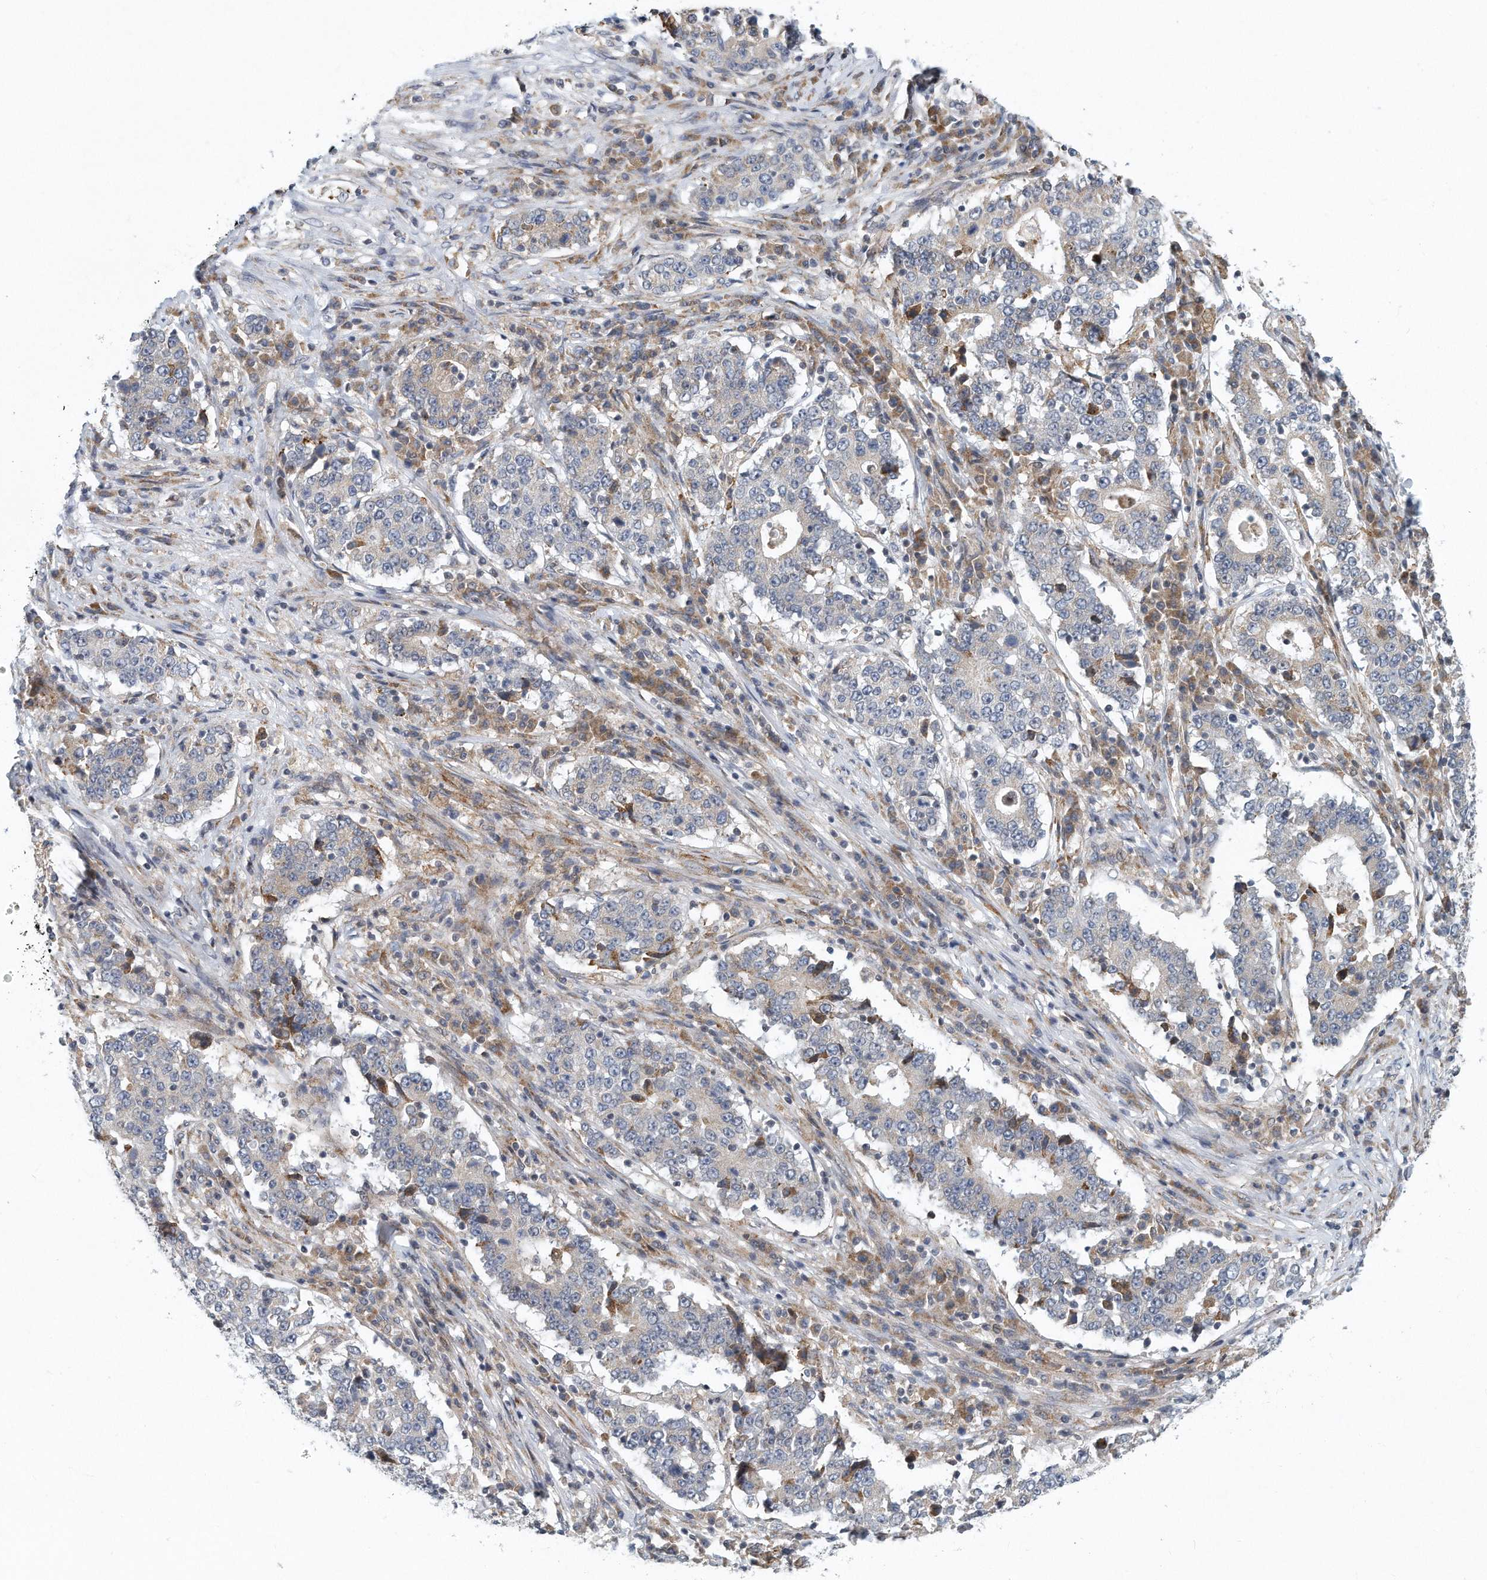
{"staining": {"intensity": "negative", "quantity": "none", "location": "none"}, "tissue": "stomach cancer", "cell_type": "Tumor cells", "image_type": "cancer", "snomed": [{"axis": "morphology", "description": "Adenocarcinoma, NOS"}, {"axis": "topography", "description": "Stomach"}], "caption": "DAB (3,3'-diaminobenzidine) immunohistochemical staining of stomach adenocarcinoma exhibits no significant staining in tumor cells. (Stains: DAB IHC with hematoxylin counter stain, Microscopy: brightfield microscopy at high magnification).", "gene": "VLDLR", "patient": {"sex": "male", "age": 59}}